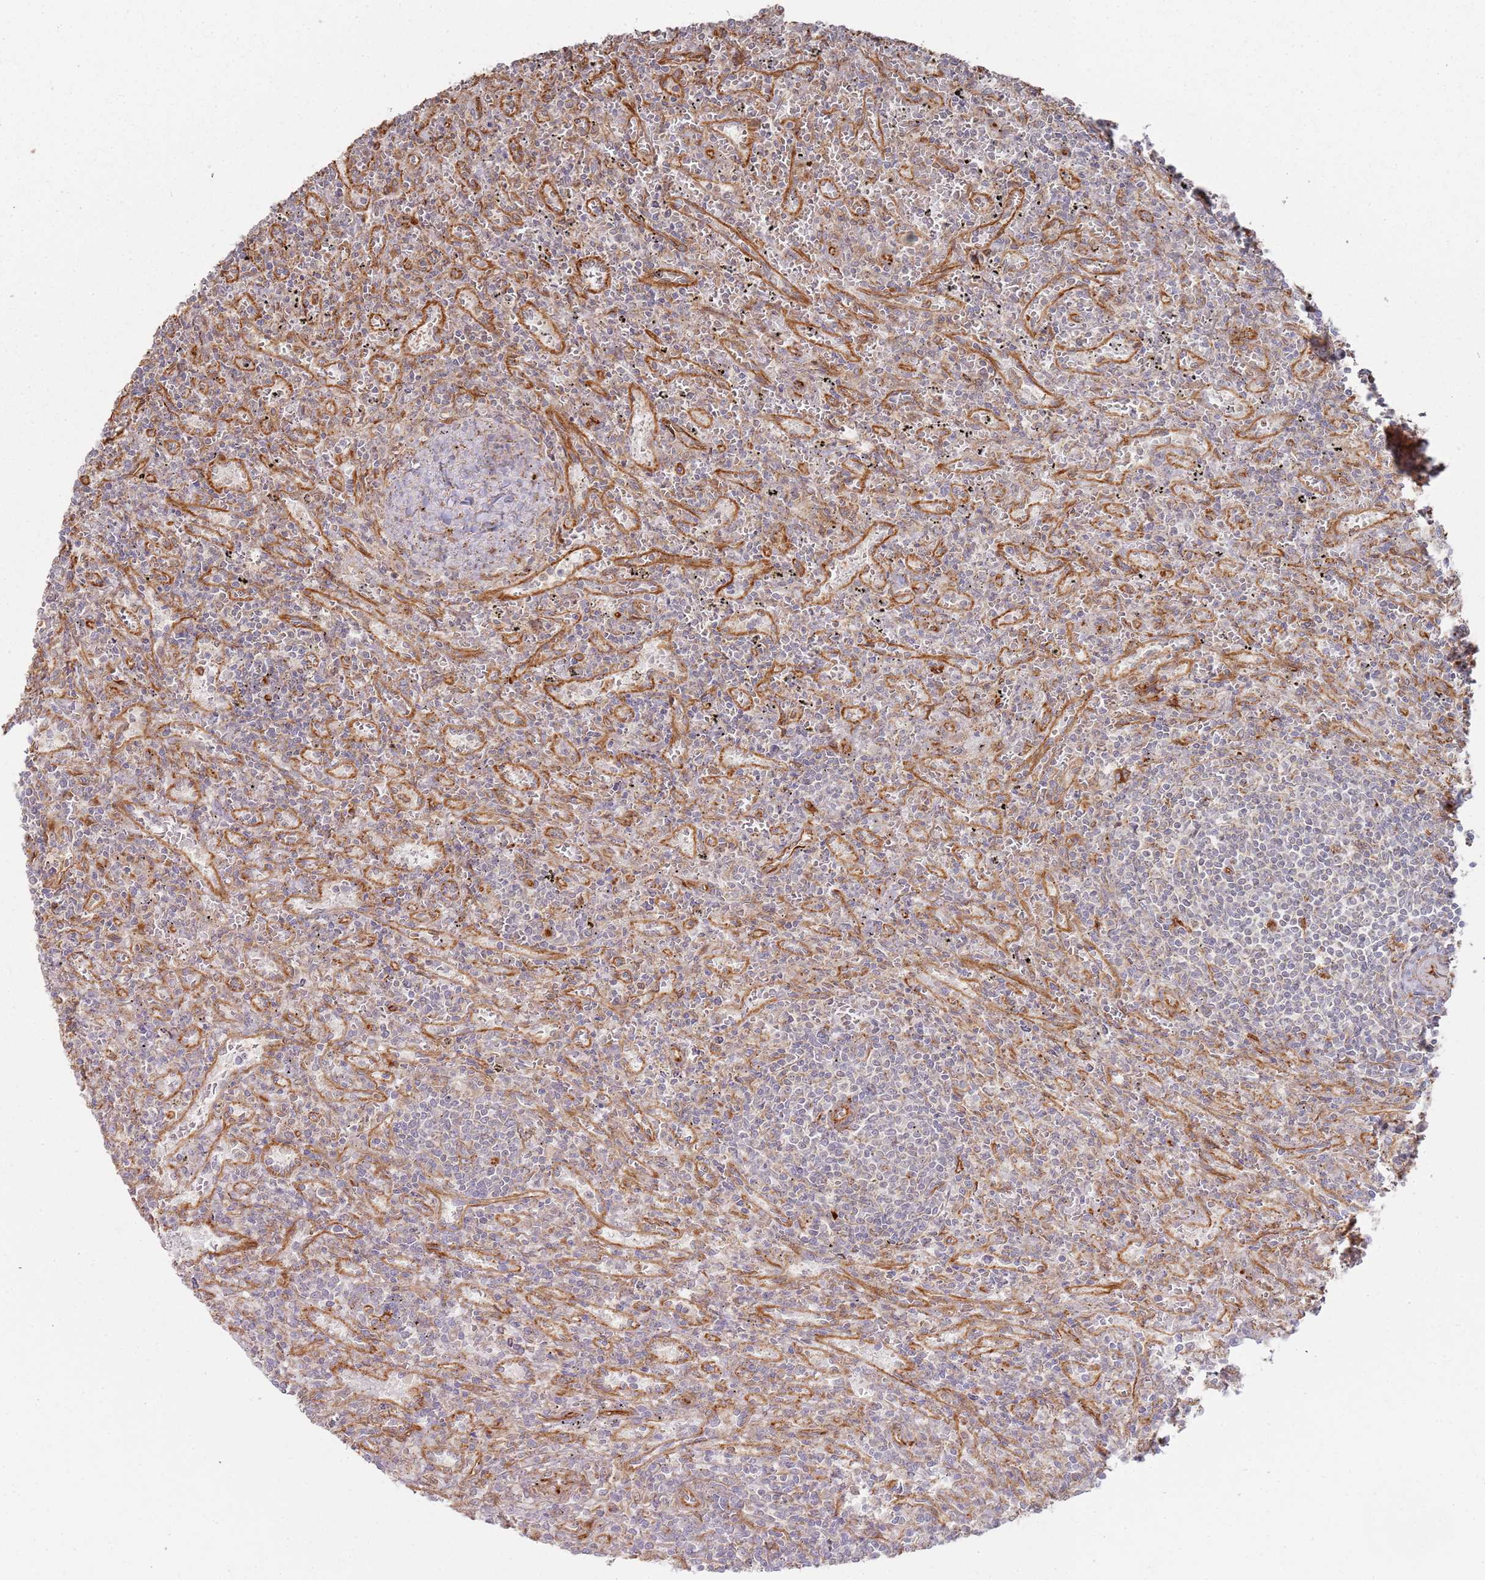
{"staining": {"intensity": "negative", "quantity": "none", "location": "none"}, "tissue": "lymphoma", "cell_type": "Tumor cells", "image_type": "cancer", "snomed": [{"axis": "morphology", "description": "Malignant lymphoma, non-Hodgkin's type, Low grade"}, {"axis": "topography", "description": "Spleen"}], "caption": "A histopathology image of lymphoma stained for a protein reveals no brown staining in tumor cells.", "gene": "PHF21A", "patient": {"sex": "male", "age": 76}}